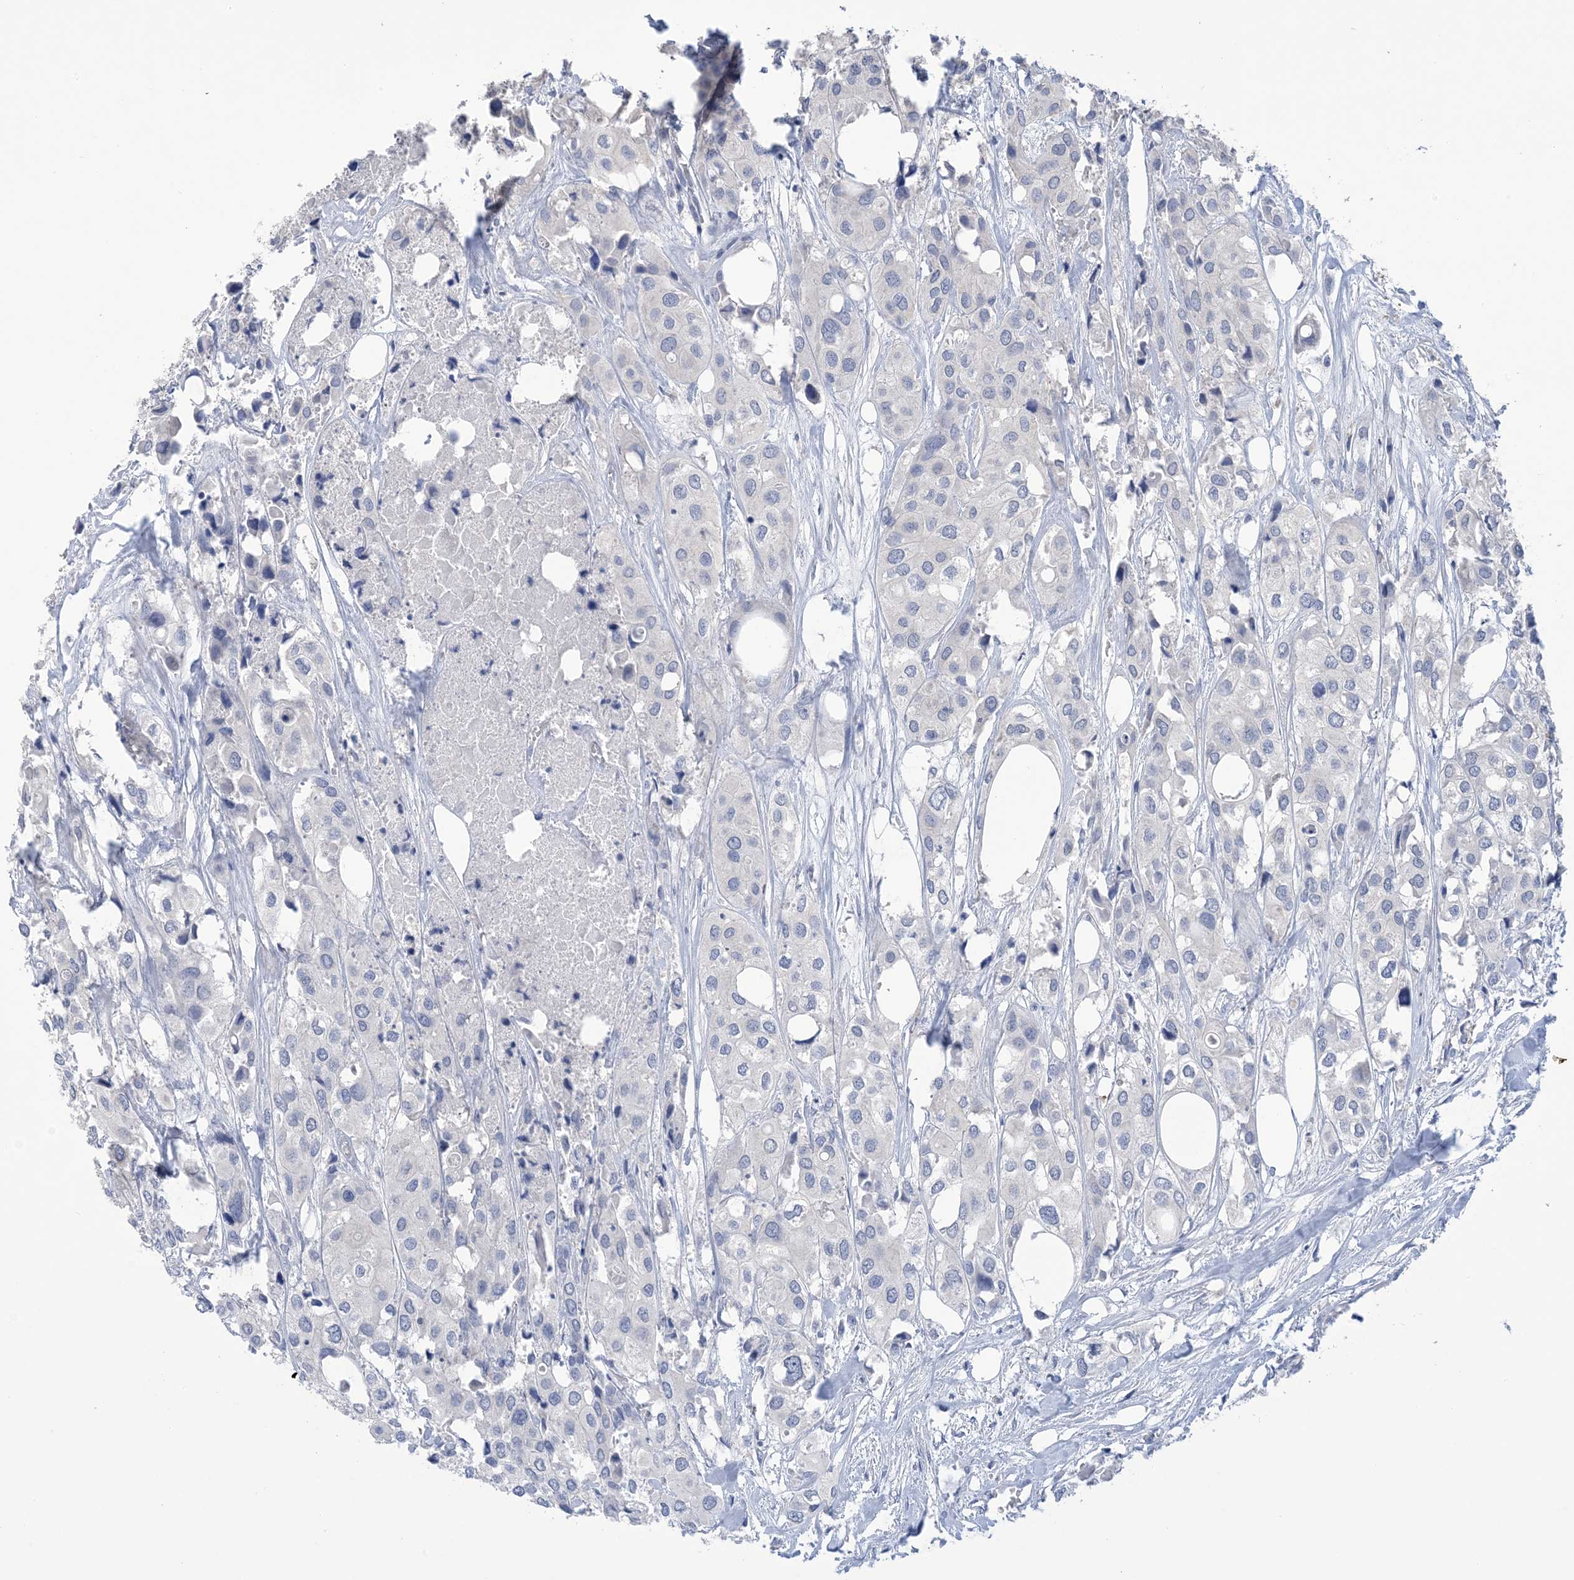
{"staining": {"intensity": "negative", "quantity": "none", "location": "none"}, "tissue": "urothelial cancer", "cell_type": "Tumor cells", "image_type": "cancer", "snomed": [{"axis": "morphology", "description": "Urothelial carcinoma, High grade"}, {"axis": "topography", "description": "Urinary bladder"}], "caption": "High-grade urothelial carcinoma stained for a protein using immunohistochemistry (IHC) reveals no staining tumor cells.", "gene": "DSC3", "patient": {"sex": "male", "age": 64}}